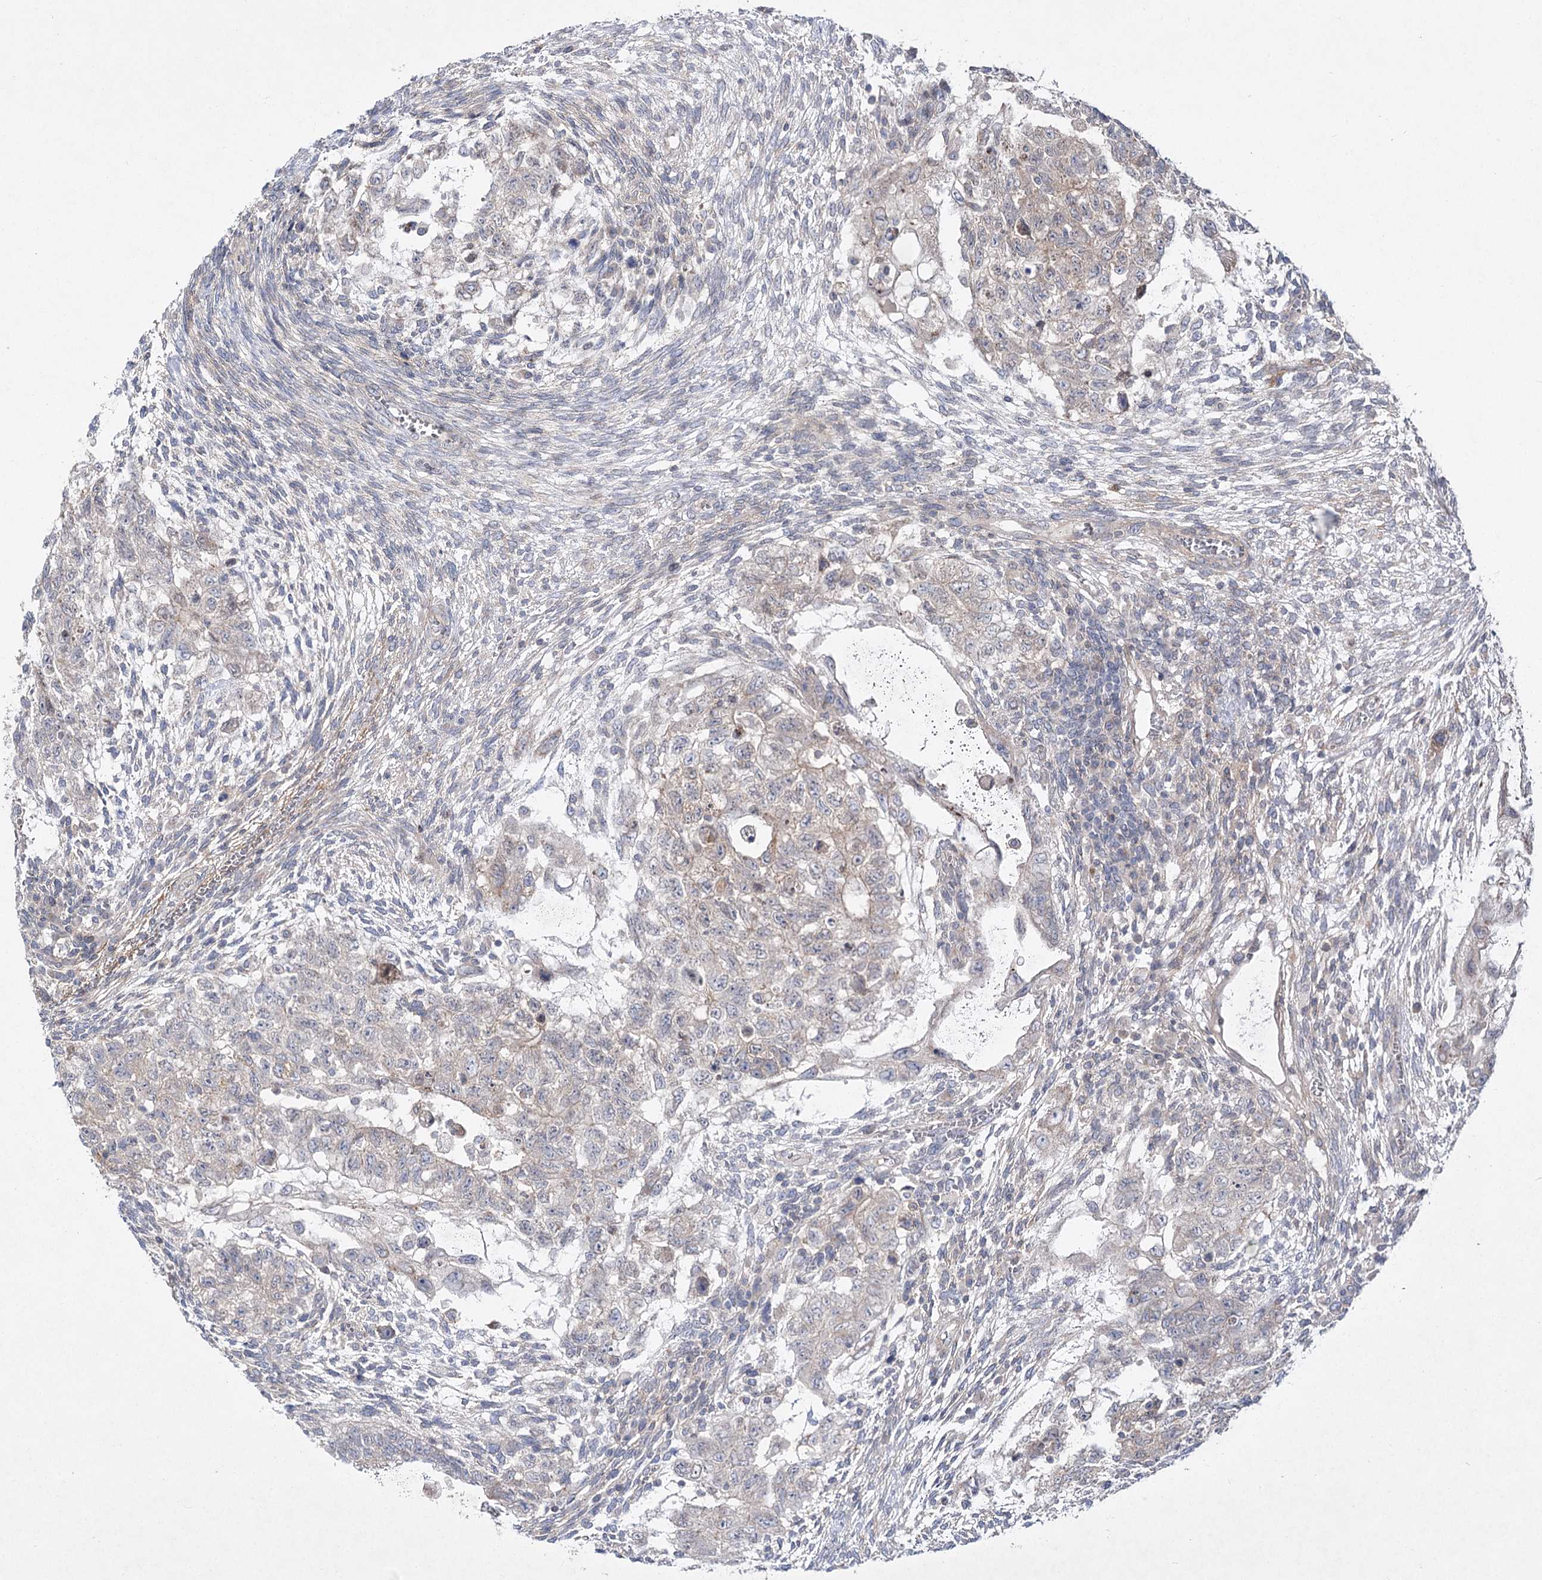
{"staining": {"intensity": "negative", "quantity": "none", "location": "none"}, "tissue": "testis cancer", "cell_type": "Tumor cells", "image_type": "cancer", "snomed": [{"axis": "morphology", "description": "Carcinoma, Embryonal, NOS"}, {"axis": "topography", "description": "Testis"}], "caption": "Protein analysis of testis cancer exhibits no significant expression in tumor cells.", "gene": "SH3BP5L", "patient": {"sex": "male", "age": 37}}